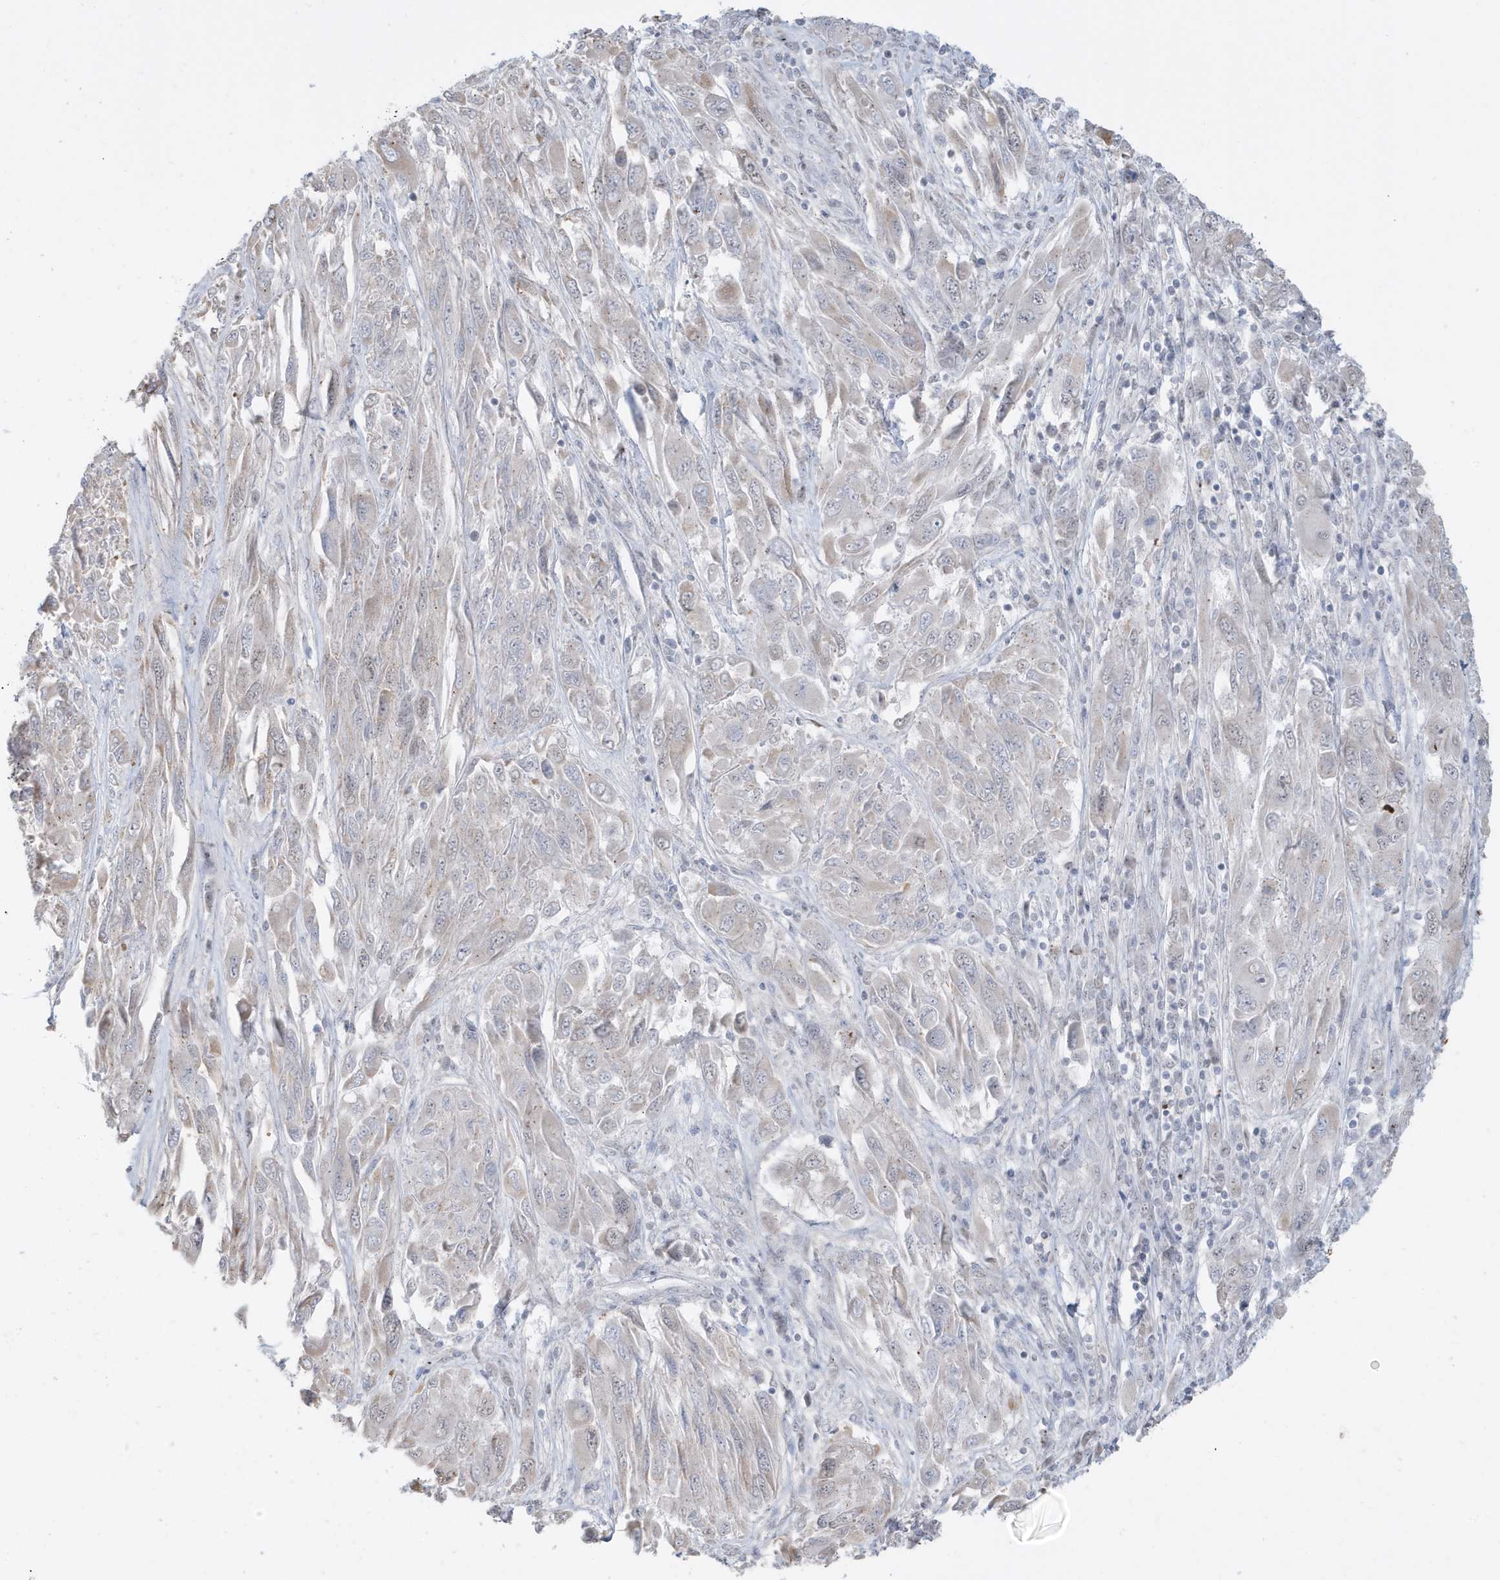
{"staining": {"intensity": "negative", "quantity": "none", "location": "none"}, "tissue": "melanoma", "cell_type": "Tumor cells", "image_type": "cancer", "snomed": [{"axis": "morphology", "description": "Malignant melanoma, NOS"}, {"axis": "topography", "description": "Skin"}], "caption": "Tumor cells are negative for protein expression in human malignant melanoma. Nuclei are stained in blue.", "gene": "FNDC1", "patient": {"sex": "female", "age": 91}}